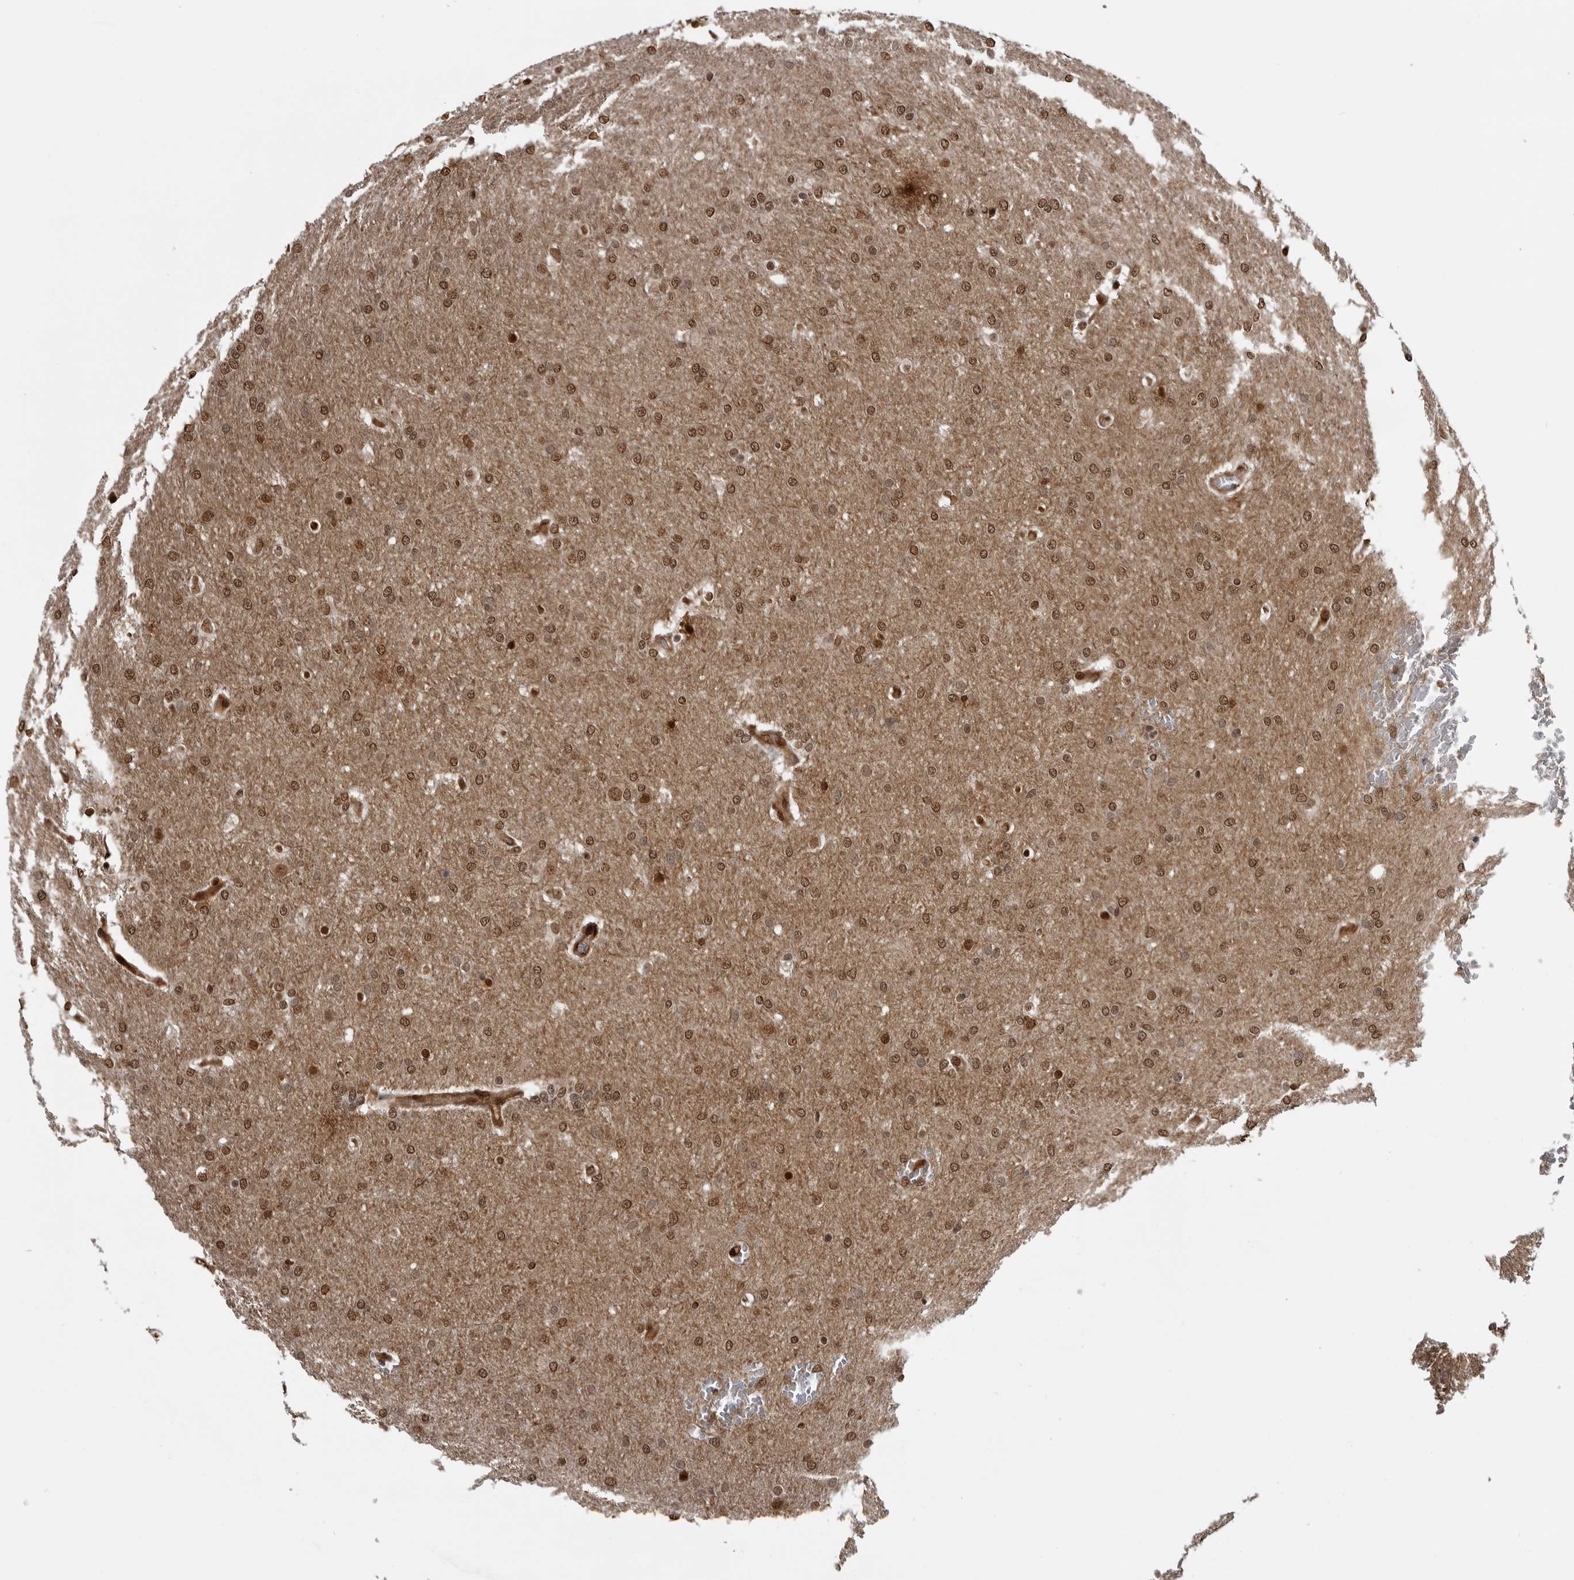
{"staining": {"intensity": "moderate", "quantity": ">75%", "location": "nuclear"}, "tissue": "glioma", "cell_type": "Tumor cells", "image_type": "cancer", "snomed": [{"axis": "morphology", "description": "Glioma, malignant, Low grade"}, {"axis": "topography", "description": "Brain"}], "caption": "Malignant glioma (low-grade) stained with immunohistochemistry (IHC) reveals moderate nuclear expression in about >75% of tumor cells. Ihc stains the protein of interest in brown and the nuclei are stained blue.", "gene": "SMAD2", "patient": {"sex": "female", "age": 37}}